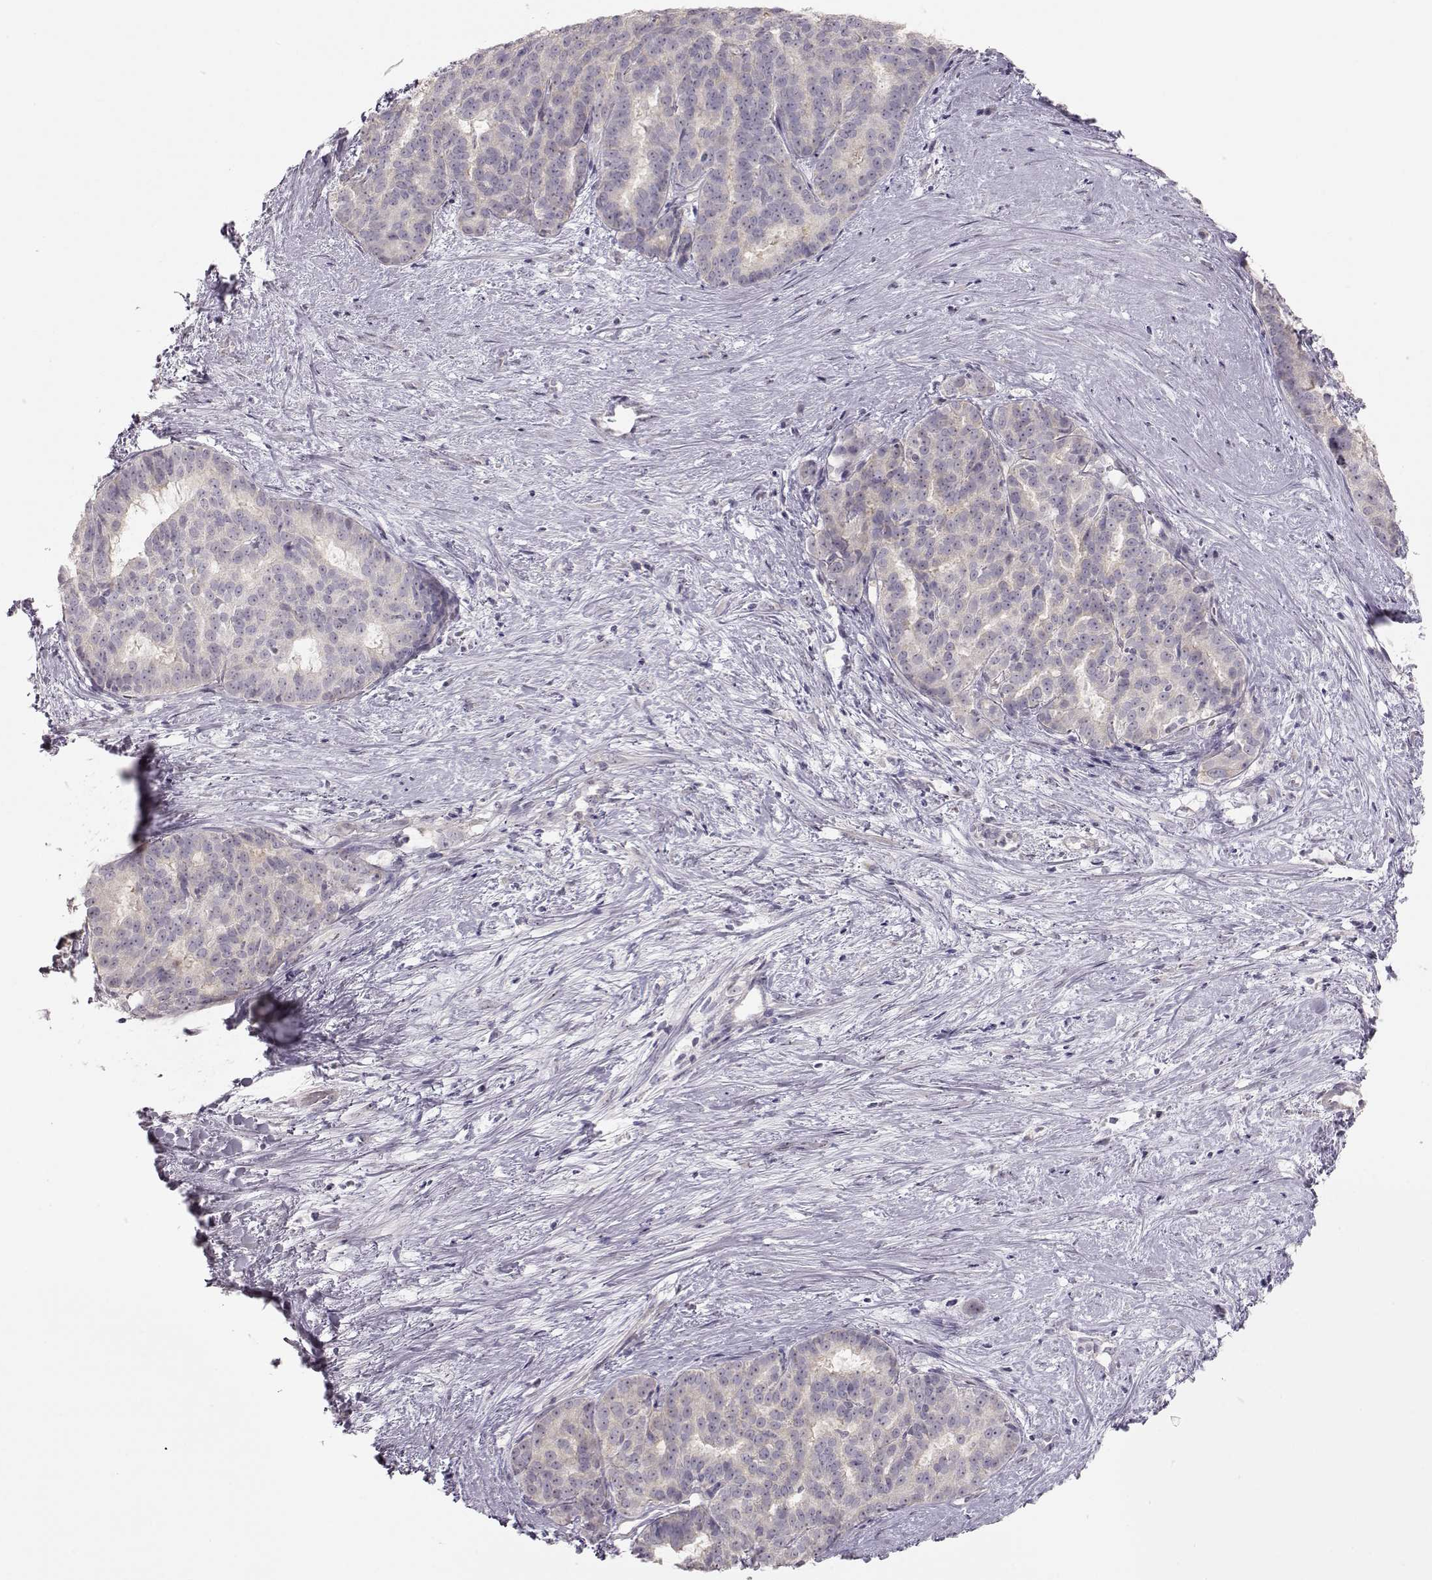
{"staining": {"intensity": "negative", "quantity": "none", "location": "none"}, "tissue": "liver cancer", "cell_type": "Tumor cells", "image_type": "cancer", "snomed": [{"axis": "morphology", "description": "Cholangiocarcinoma"}, {"axis": "topography", "description": "Liver"}], "caption": "Immunohistochemistry (IHC) histopathology image of liver cholangiocarcinoma stained for a protein (brown), which shows no staining in tumor cells.", "gene": "FAM205A", "patient": {"sex": "female", "age": 47}}